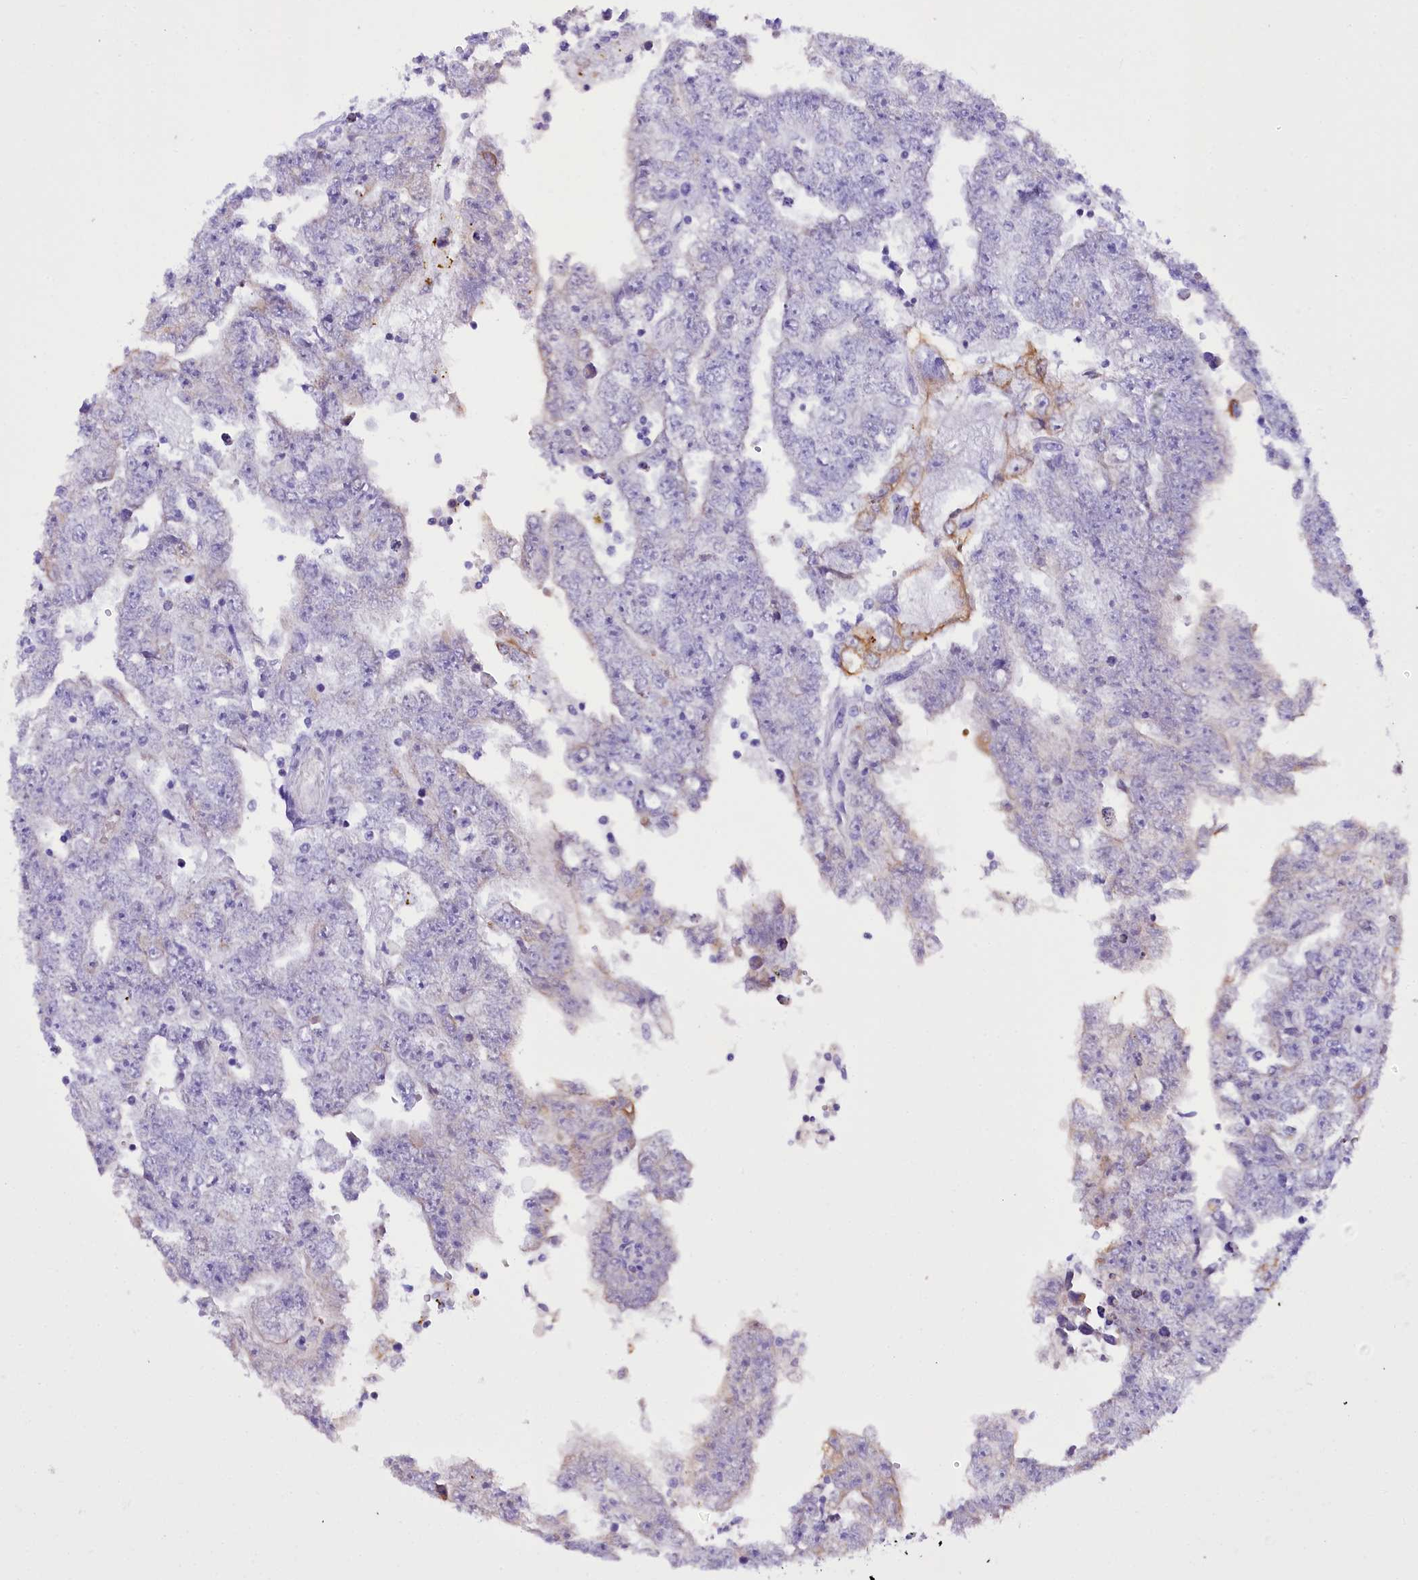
{"staining": {"intensity": "negative", "quantity": "none", "location": "none"}, "tissue": "testis cancer", "cell_type": "Tumor cells", "image_type": "cancer", "snomed": [{"axis": "morphology", "description": "Carcinoma, Embryonal, NOS"}, {"axis": "topography", "description": "Testis"}], "caption": "Immunohistochemical staining of testis embryonal carcinoma exhibits no significant staining in tumor cells. Brightfield microscopy of IHC stained with DAB (brown) and hematoxylin (blue), captured at high magnification.", "gene": "FAAP20", "patient": {"sex": "male", "age": 25}}